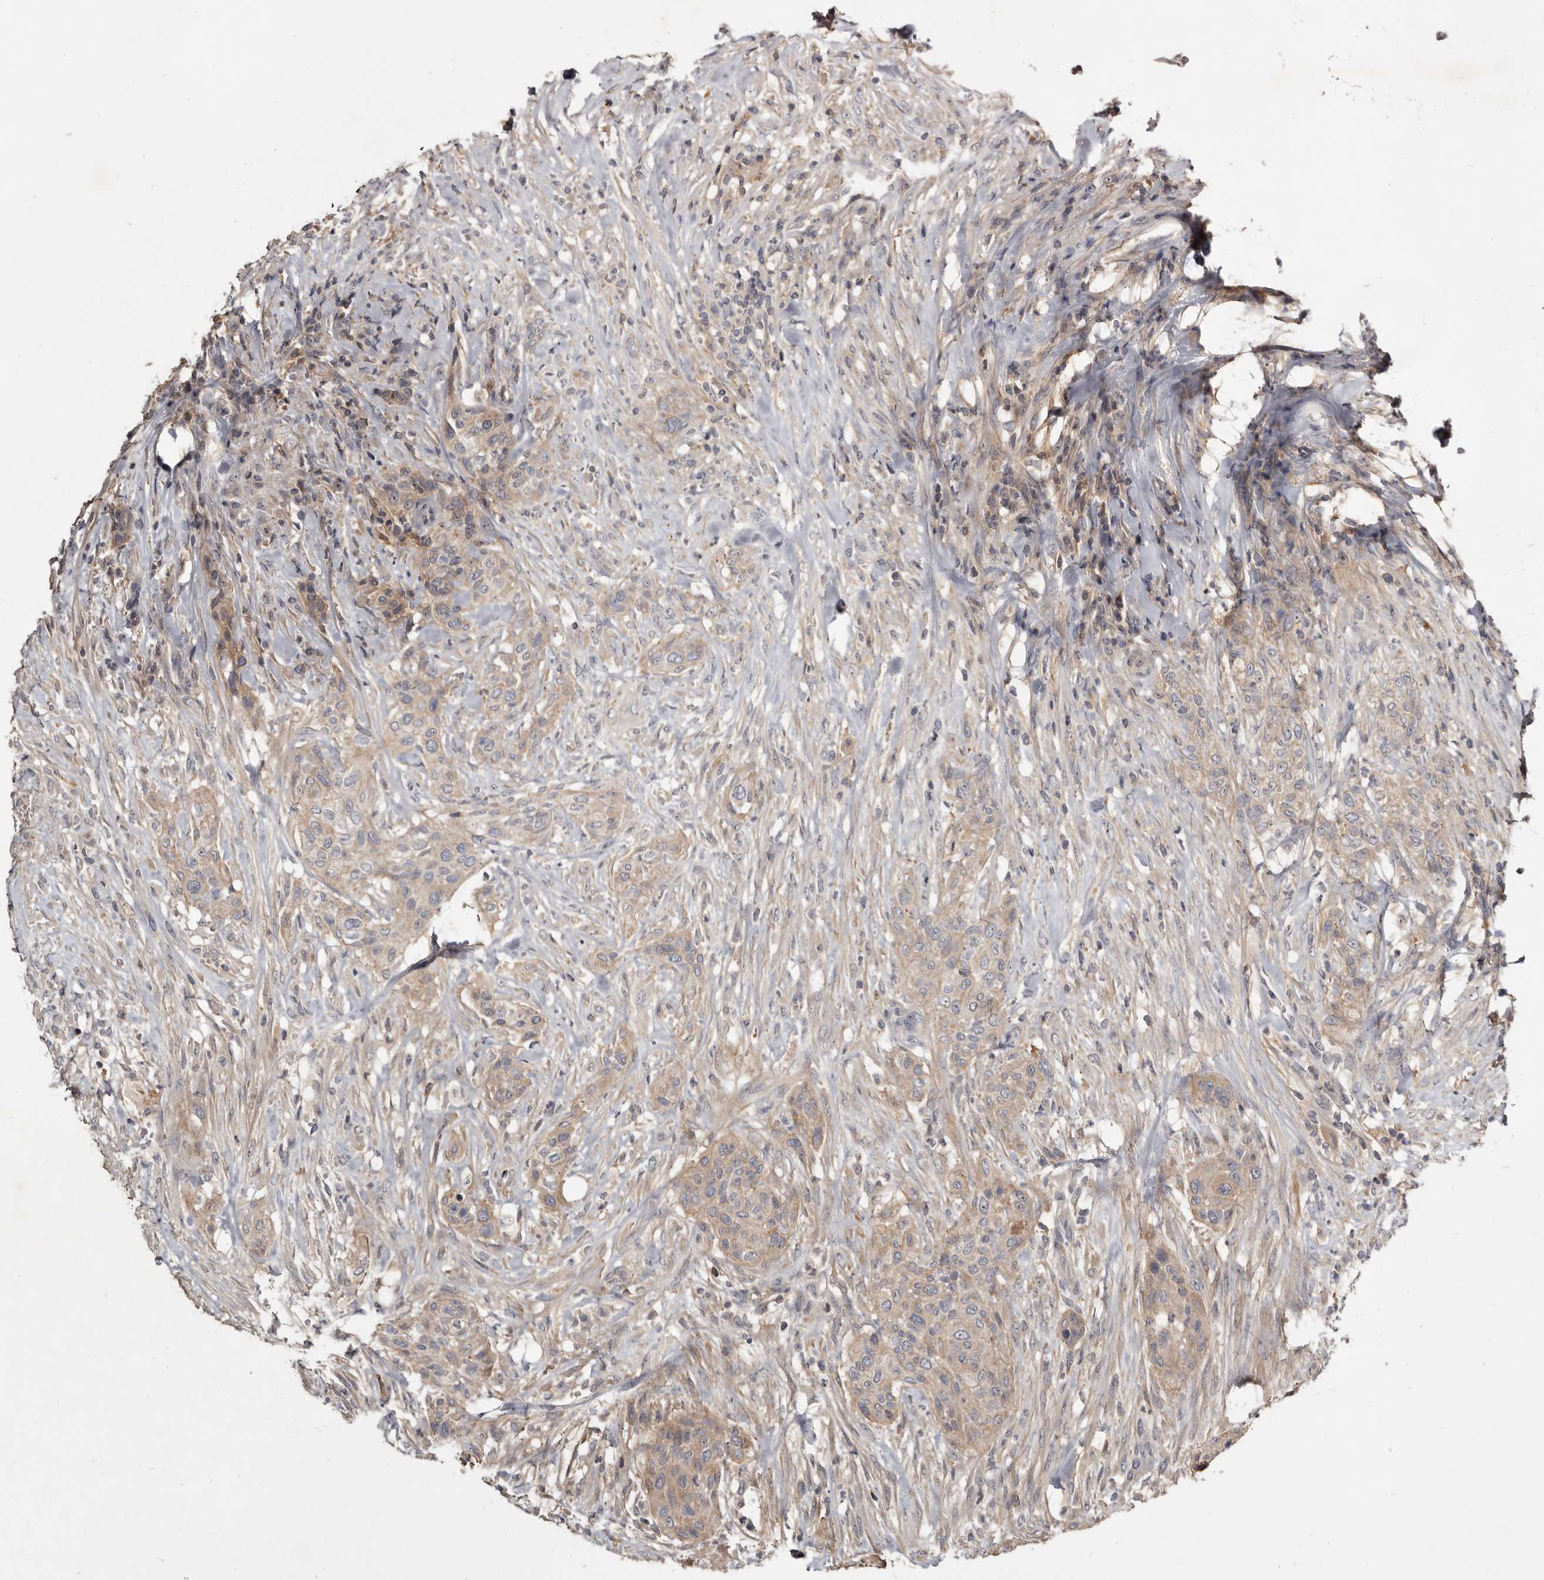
{"staining": {"intensity": "weak", "quantity": ">75%", "location": "cytoplasmic/membranous"}, "tissue": "urothelial cancer", "cell_type": "Tumor cells", "image_type": "cancer", "snomed": [{"axis": "morphology", "description": "Urothelial carcinoma, High grade"}, {"axis": "topography", "description": "Urinary bladder"}], "caption": "High-grade urothelial carcinoma tissue exhibits weak cytoplasmic/membranous staining in approximately >75% of tumor cells, visualized by immunohistochemistry.", "gene": "TTC39A", "patient": {"sex": "male", "age": 35}}